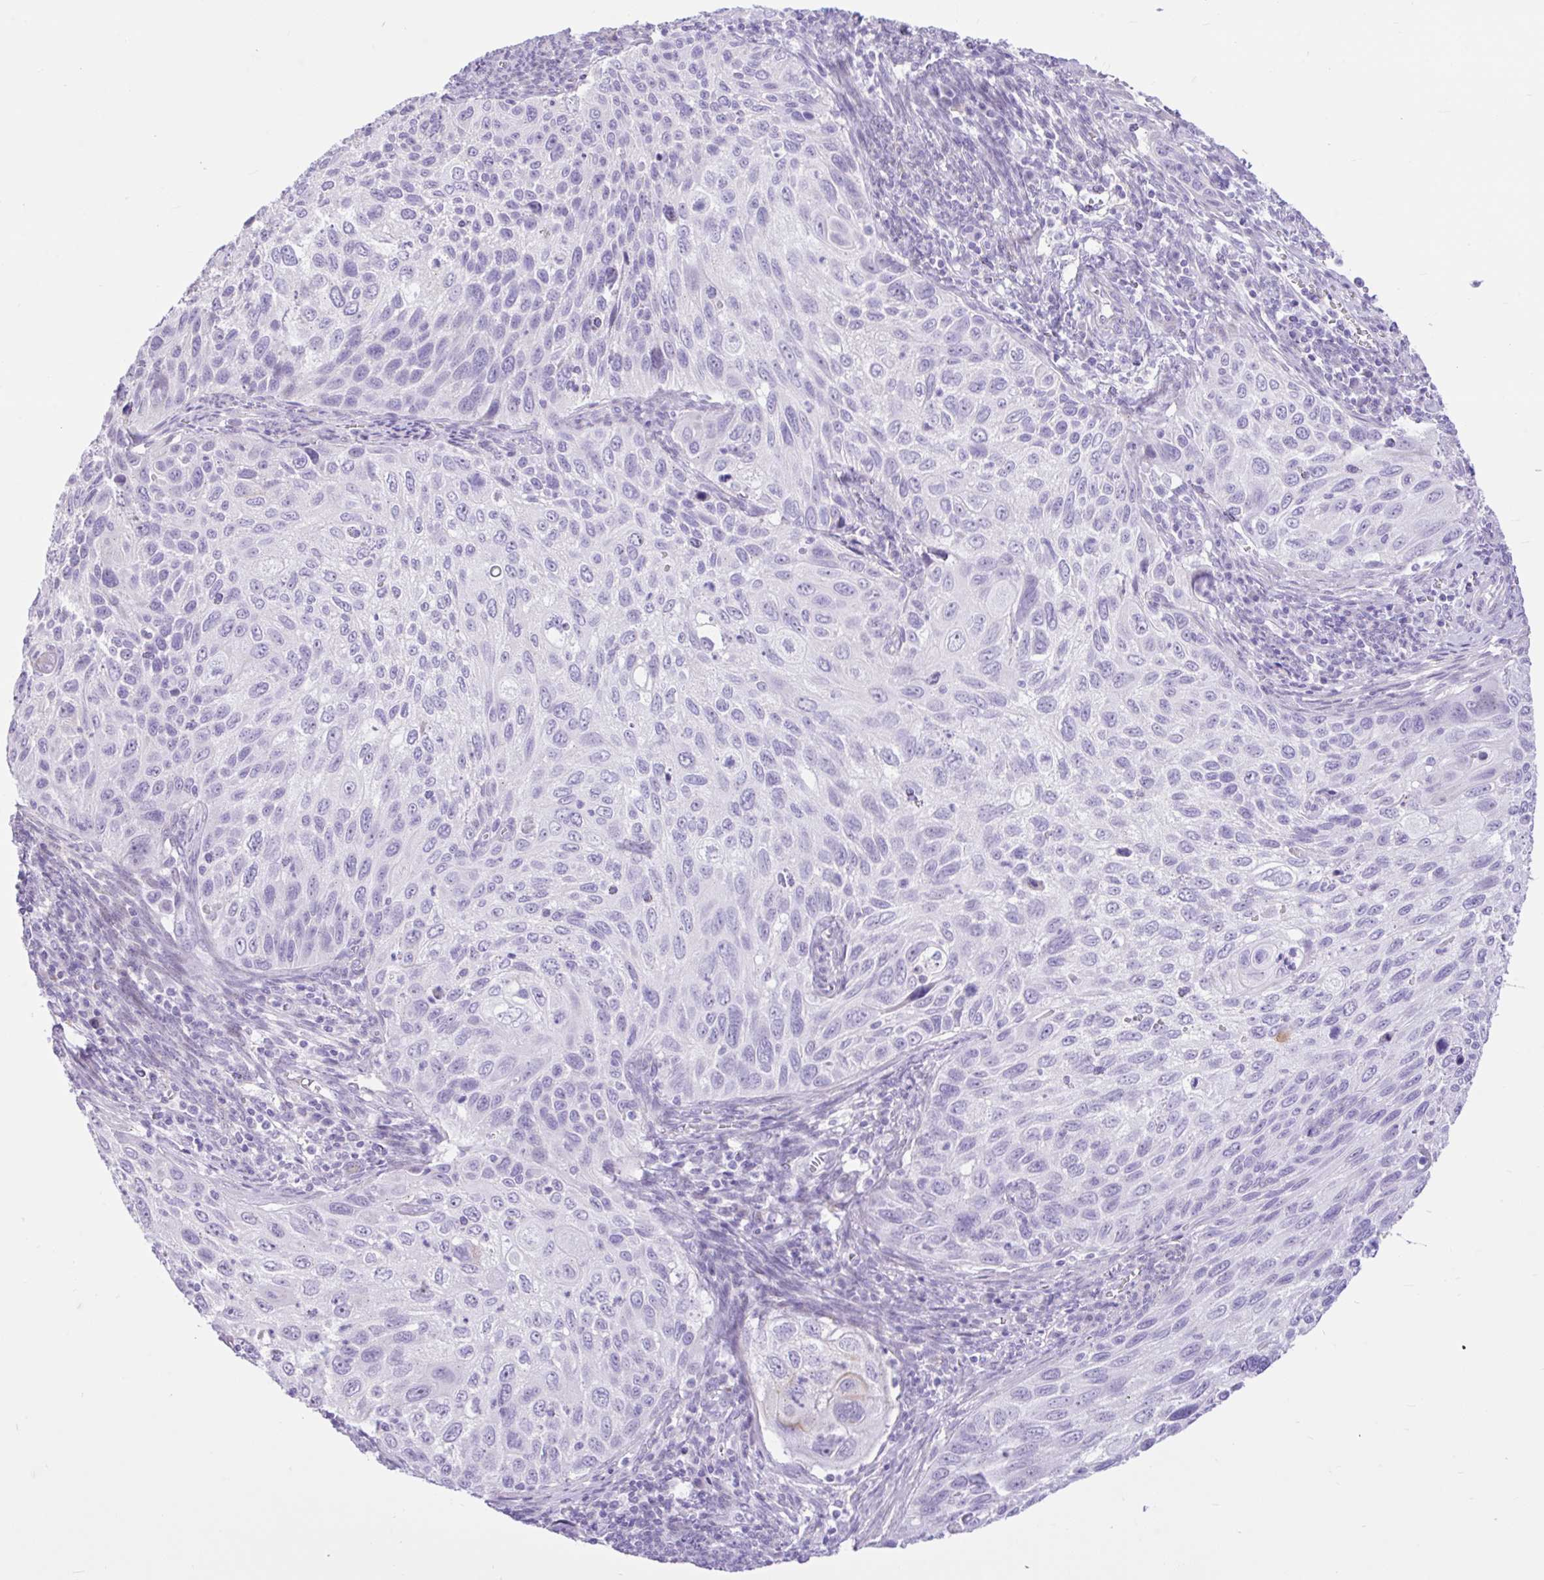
{"staining": {"intensity": "negative", "quantity": "none", "location": "none"}, "tissue": "cervical cancer", "cell_type": "Tumor cells", "image_type": "cancer", "snomed": [{"axis": "morphology", "description": "Squamous cell carcinoma, NOS"}, {"axis": "topography", "description": "Cervix"}], "caption": "Micrograph shows no protein expression in tumor cells of squamous cell carcinoma (cervical) tissue.", "gene": "REEP1", "patient": {"sex": "female", "age": 70}}